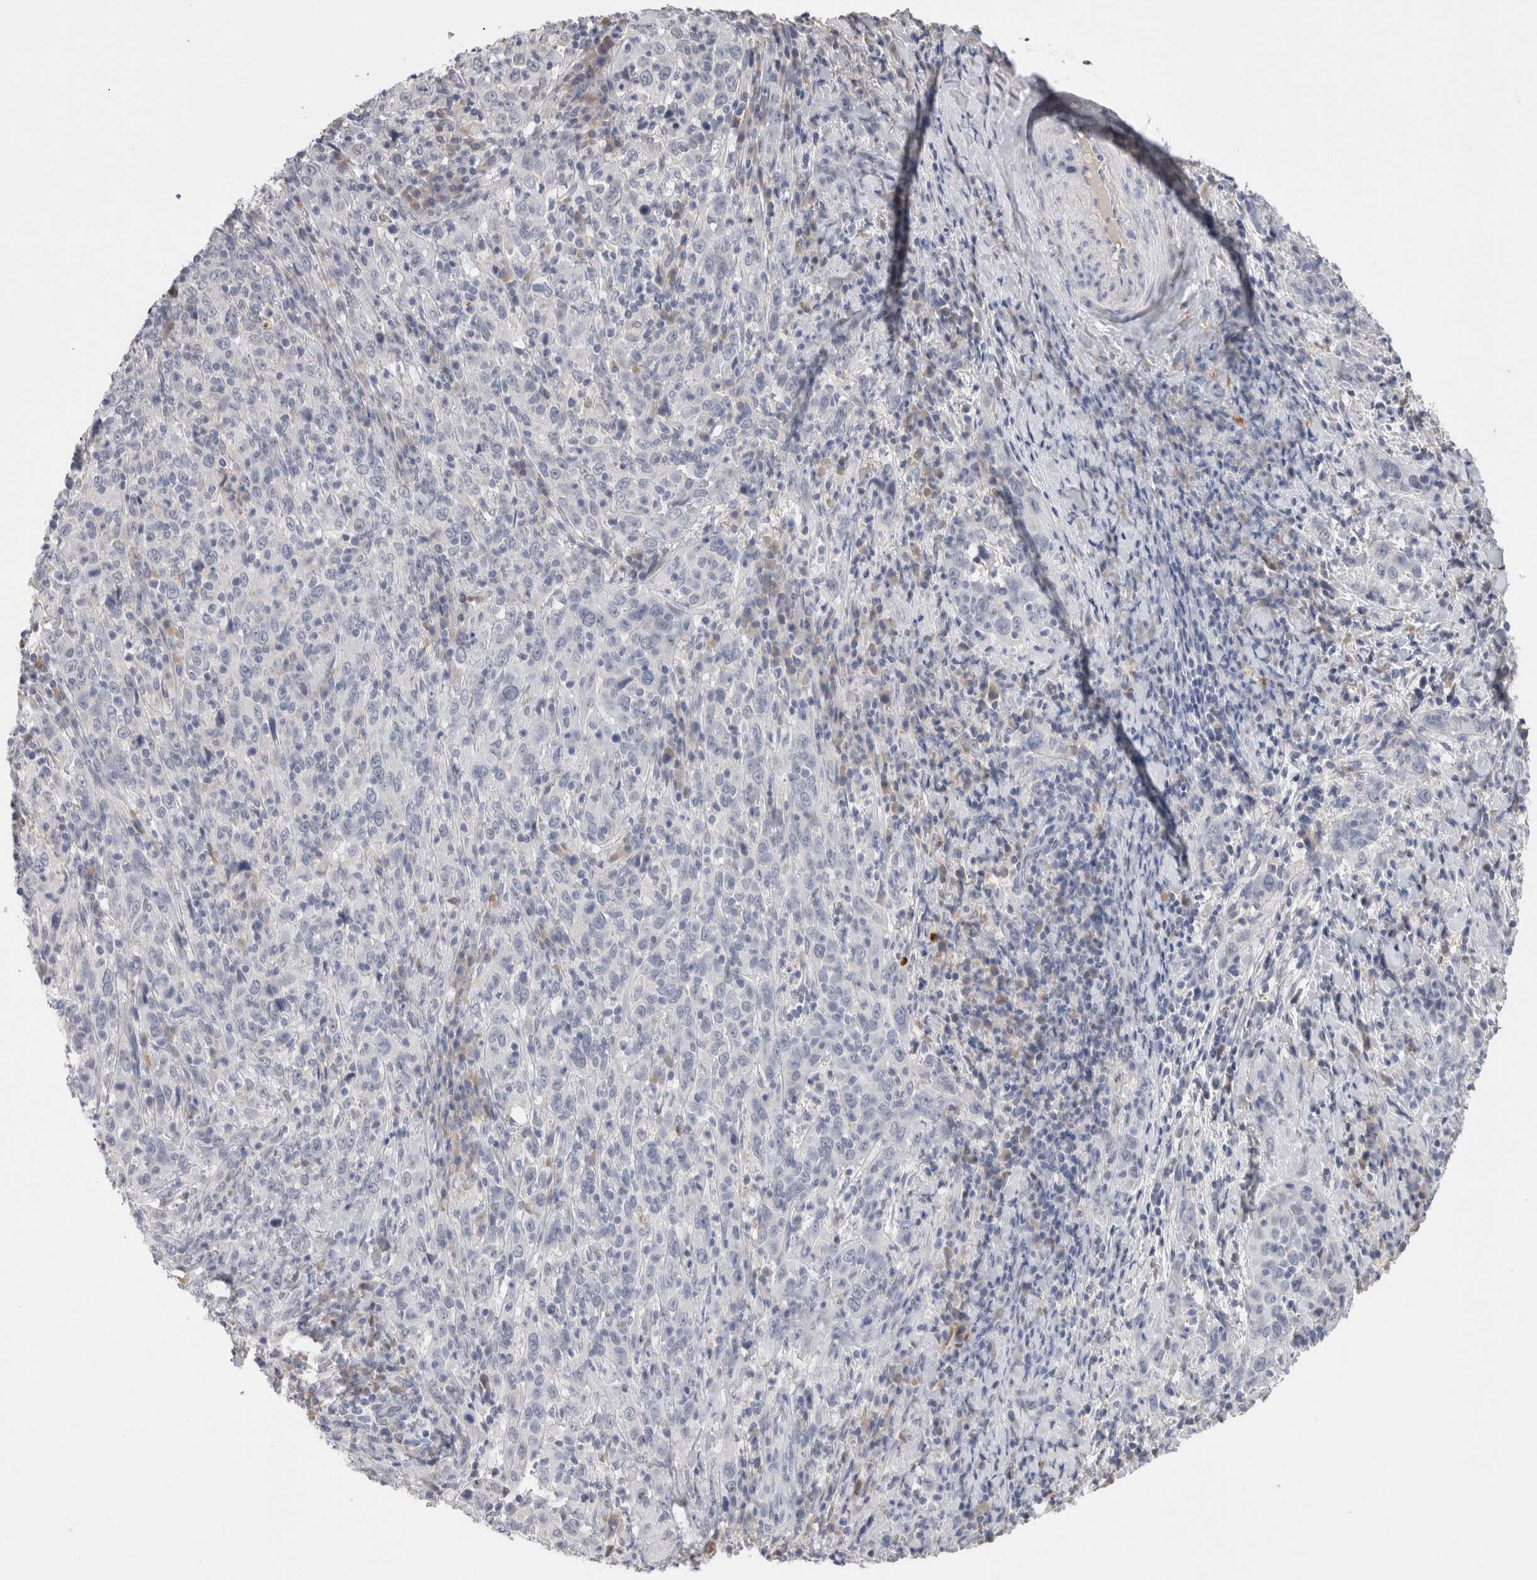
{"staining": {"intensity": "negative", "quantity": "none", "location": "none"}, "tissue": "cervical cancer", "cell_type": "Tumor cells", "image_type": "cancer", "snomed": [{"axis": "morphology", "description": "Squamous cell carcinoma, NOS"}, {"axis": "topography", "description": "Cervix"}], "caption": "DAB immunohistochemical staining of human cervical cancer reveals no significant staining in tumor cells.", "gene": "FABP4", "patient": {"sex": "female", "age": 46}}